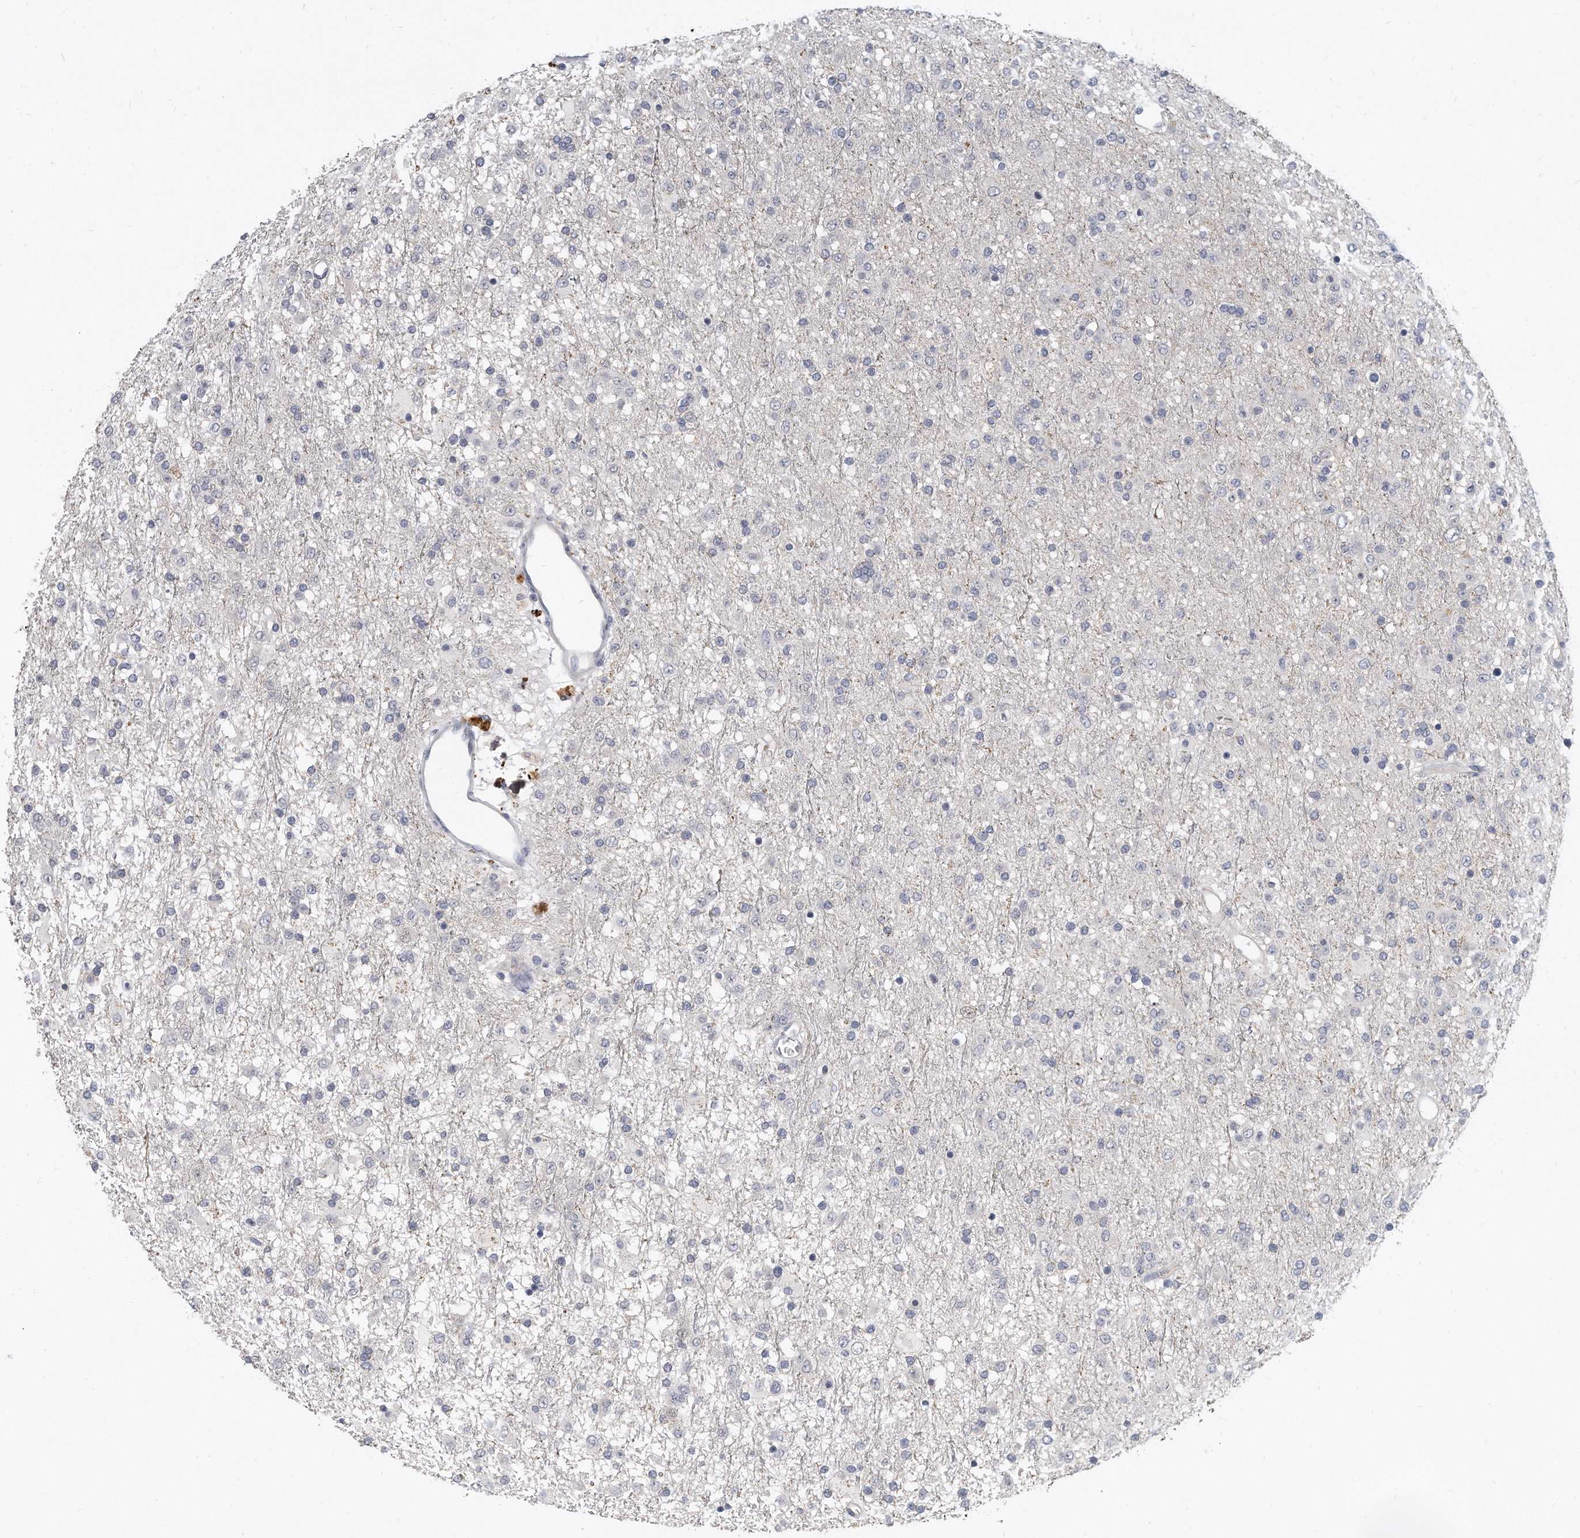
{"staining": {"intensity": "negative", "quantity": "none", "location": "none"}, "tissue": "glioma", "cell_type": "Tumor cells", "image_type": "cancer", "snomed": [{"axis": "morphology", "description": "Glioma, malignant, Low grade"}, {"axis": "topography", "description": "Brain"}], "caption": "Tumor cells show no significant protein staining in malignant glioma (low-grade).", "gene": "KLHL7", "patient": {"sex": "male", "age": 65}}